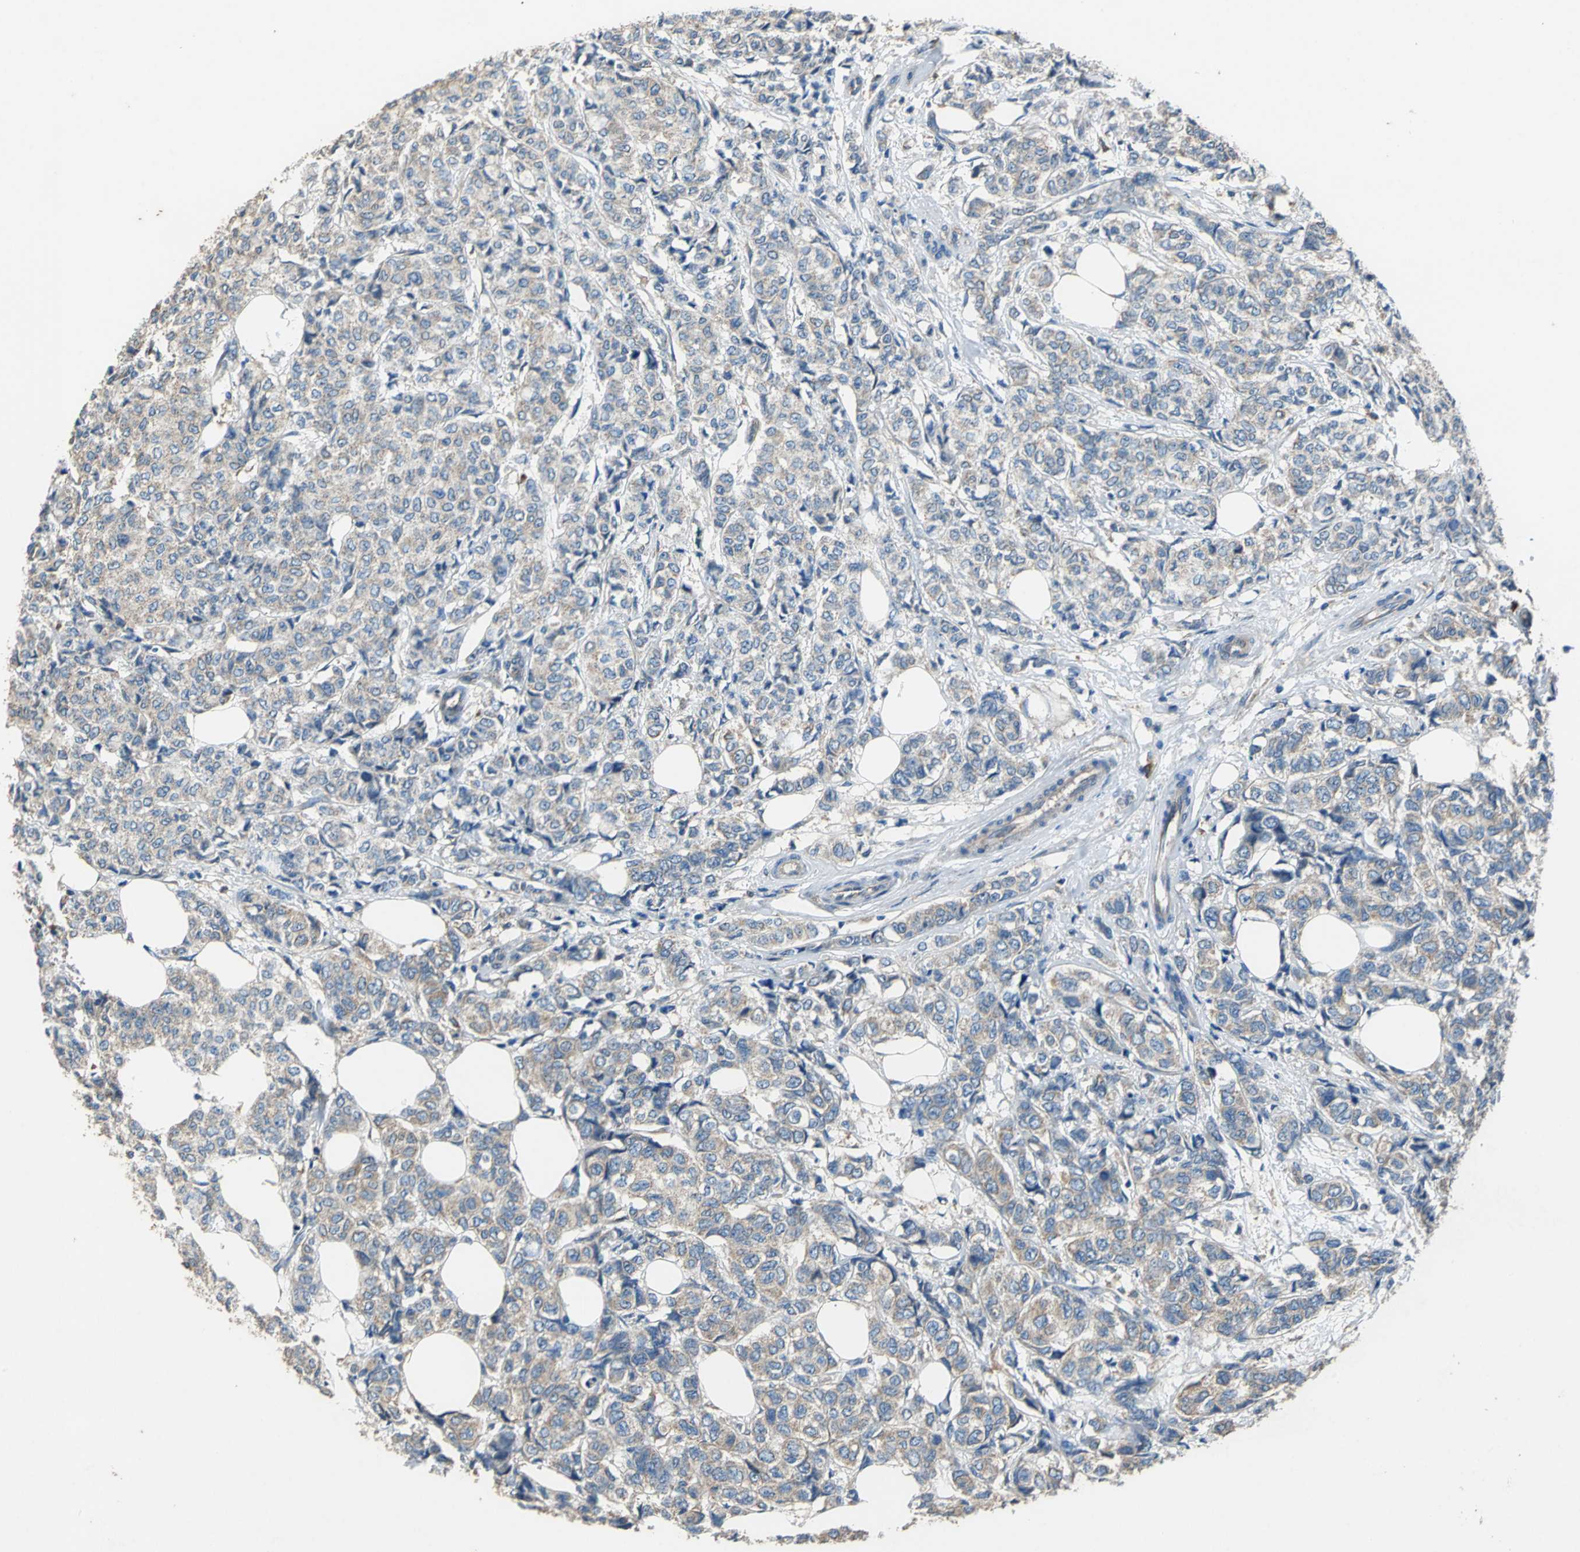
{"staining": {"intensity": "weak", "quantity": ">75%", "location": "cytoplasmic/membranous"}, "tissue": "breast cancer", "cell_type": "Tumor cells", "image_type": "cancer", "snomed": [{"axis": "morphology", "description": "Lobular carcinoma"}, {"axis": "topography", "description": "Breast"}], "caption": "Approximately >75% of tumor cells in breast cancer reveal weak cytoplasmic/membranous protein expression as visualized by brown immunohistochemical staining.", "gene": "HEPH", "patient": {"sex": "female", "age": 60}}